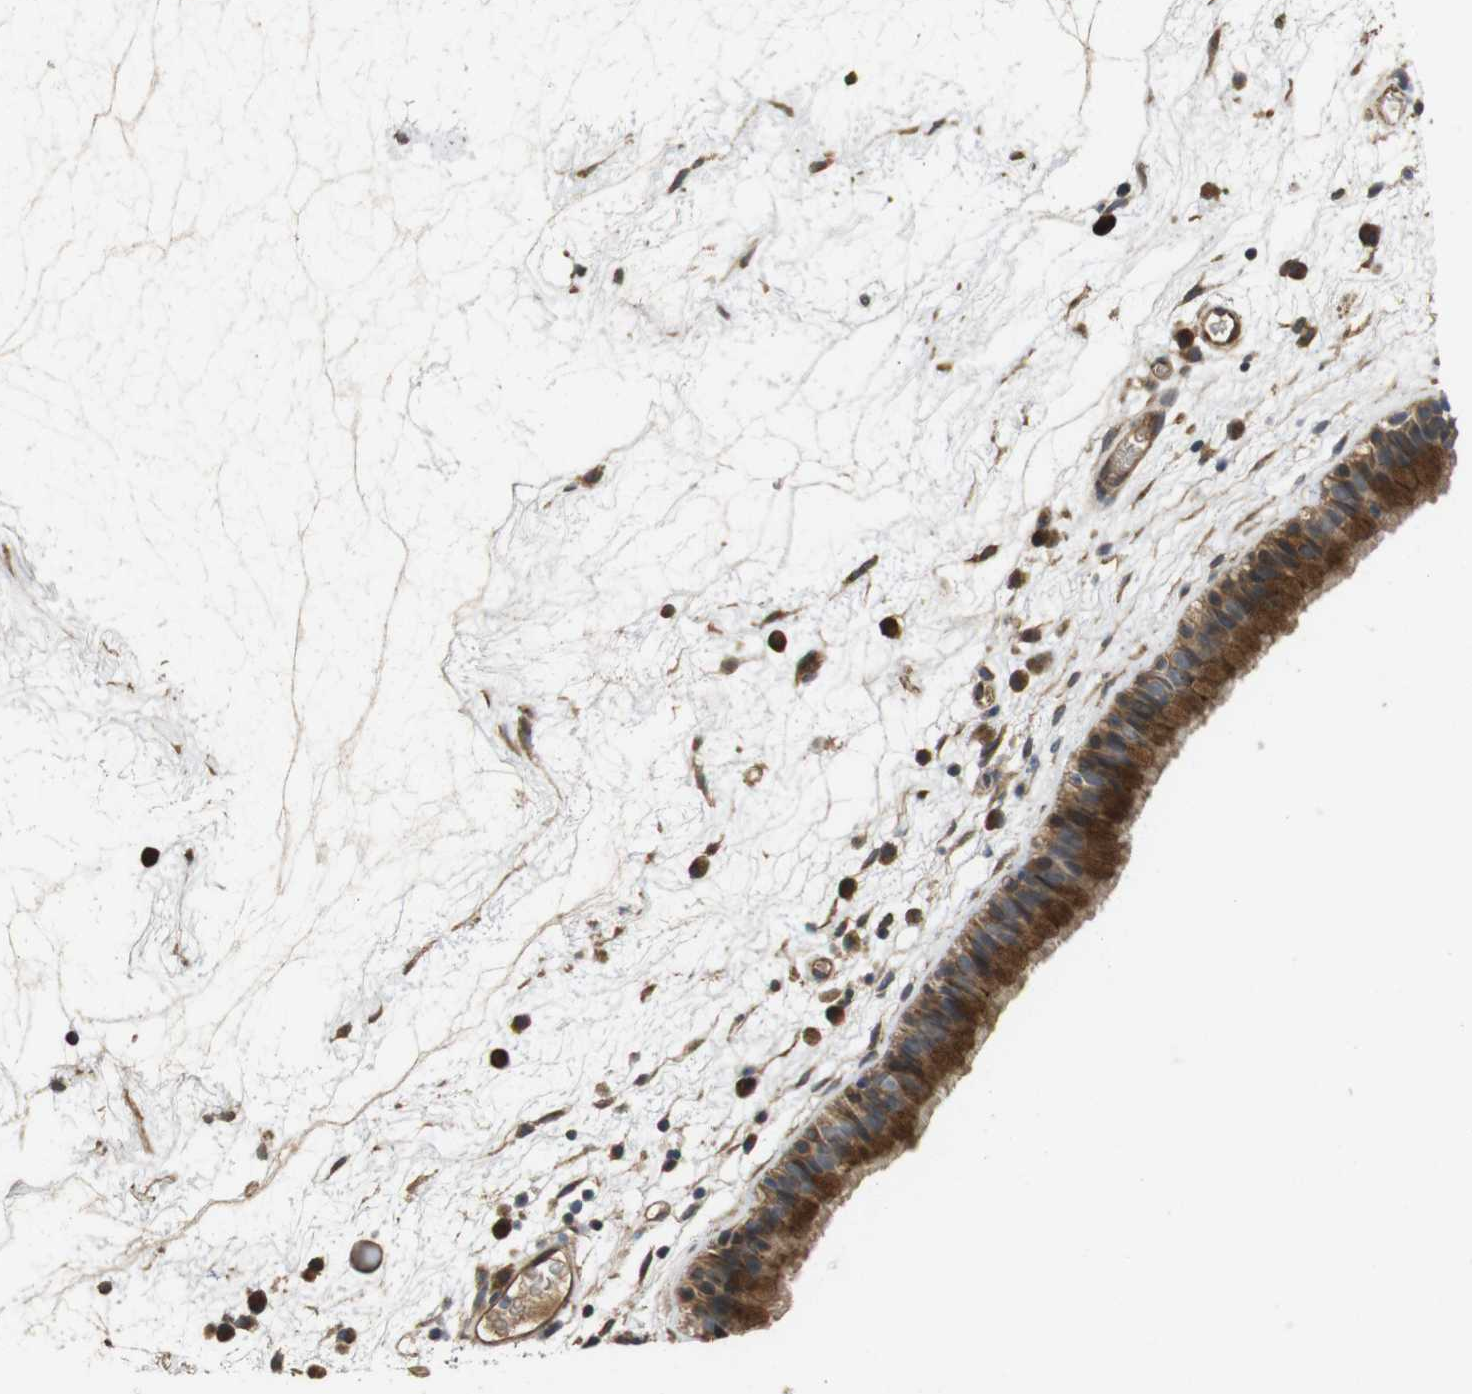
{"staining": {"intensity": "strong", "quantity": ">75%", "location": "cytoplasmic/membranous"}, "tissue": "nasopharynx", "cell_type": "Respiratory epithelial cells", "image_type": "normal", "snomed": [{"axis": "morphology", "description": "Normal tissue, NOS"}, {"axis": "morphology", "description": "Inflammation, NOS"}, {"axis": "topography", "description": "Nasopharynx"}], "caption": "Immunohistochemical staining of benign nasopharynx demonstrates strong cytoplasmic/membranous protein staining in about >75% of respiratory epithelial cells. The staining was performed using DAB (3,3'-diaminobenzidine), with brown indicating positive protein expression. Nuclei are stained blue with hematoxylin.", "gene": "PCDHB10", "patient": {"sex": "male", "age": 48}}